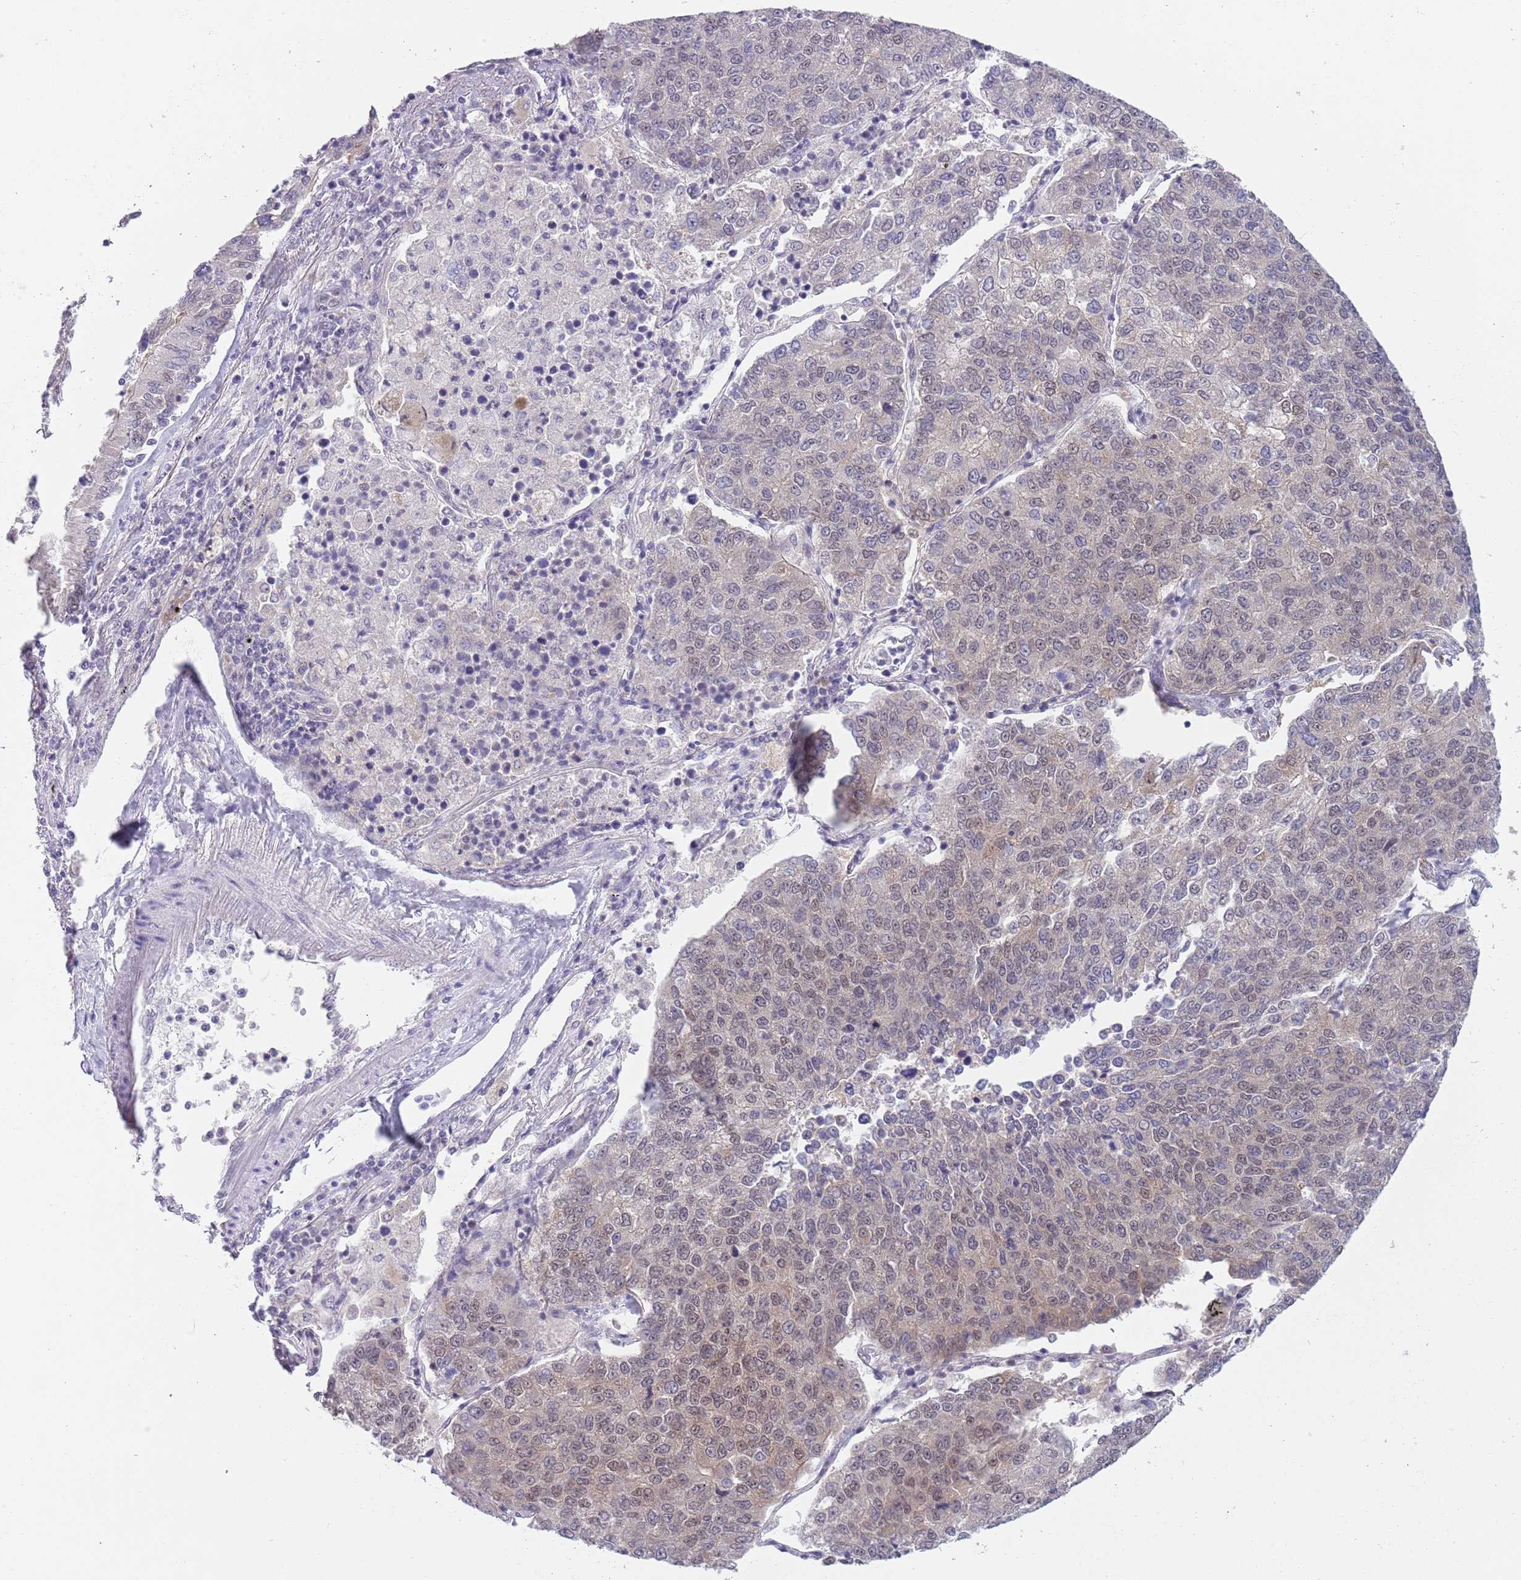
{"staining": {"intensity": "weak", "quantity": "<25%", "location": "nuclear"}, "tissue": "lung cancer", "cell_type": "Tumor cells", "image_type": "cancer", "snomed": [{"axis": "morphology", "description": "Squamous cell carcinoma, NOS"}, {"axis": "topography", "description": "Lung"}], "caption": "Tumor cells show no significant positivity in lung cancer (squamous cell carcinoma). (DAB immunohistochemistry (IHC) visualized using brightfield microscopy, high magnification).", "gene": "SEPHS2", "patient": {"sex": "female", "age": 70}}